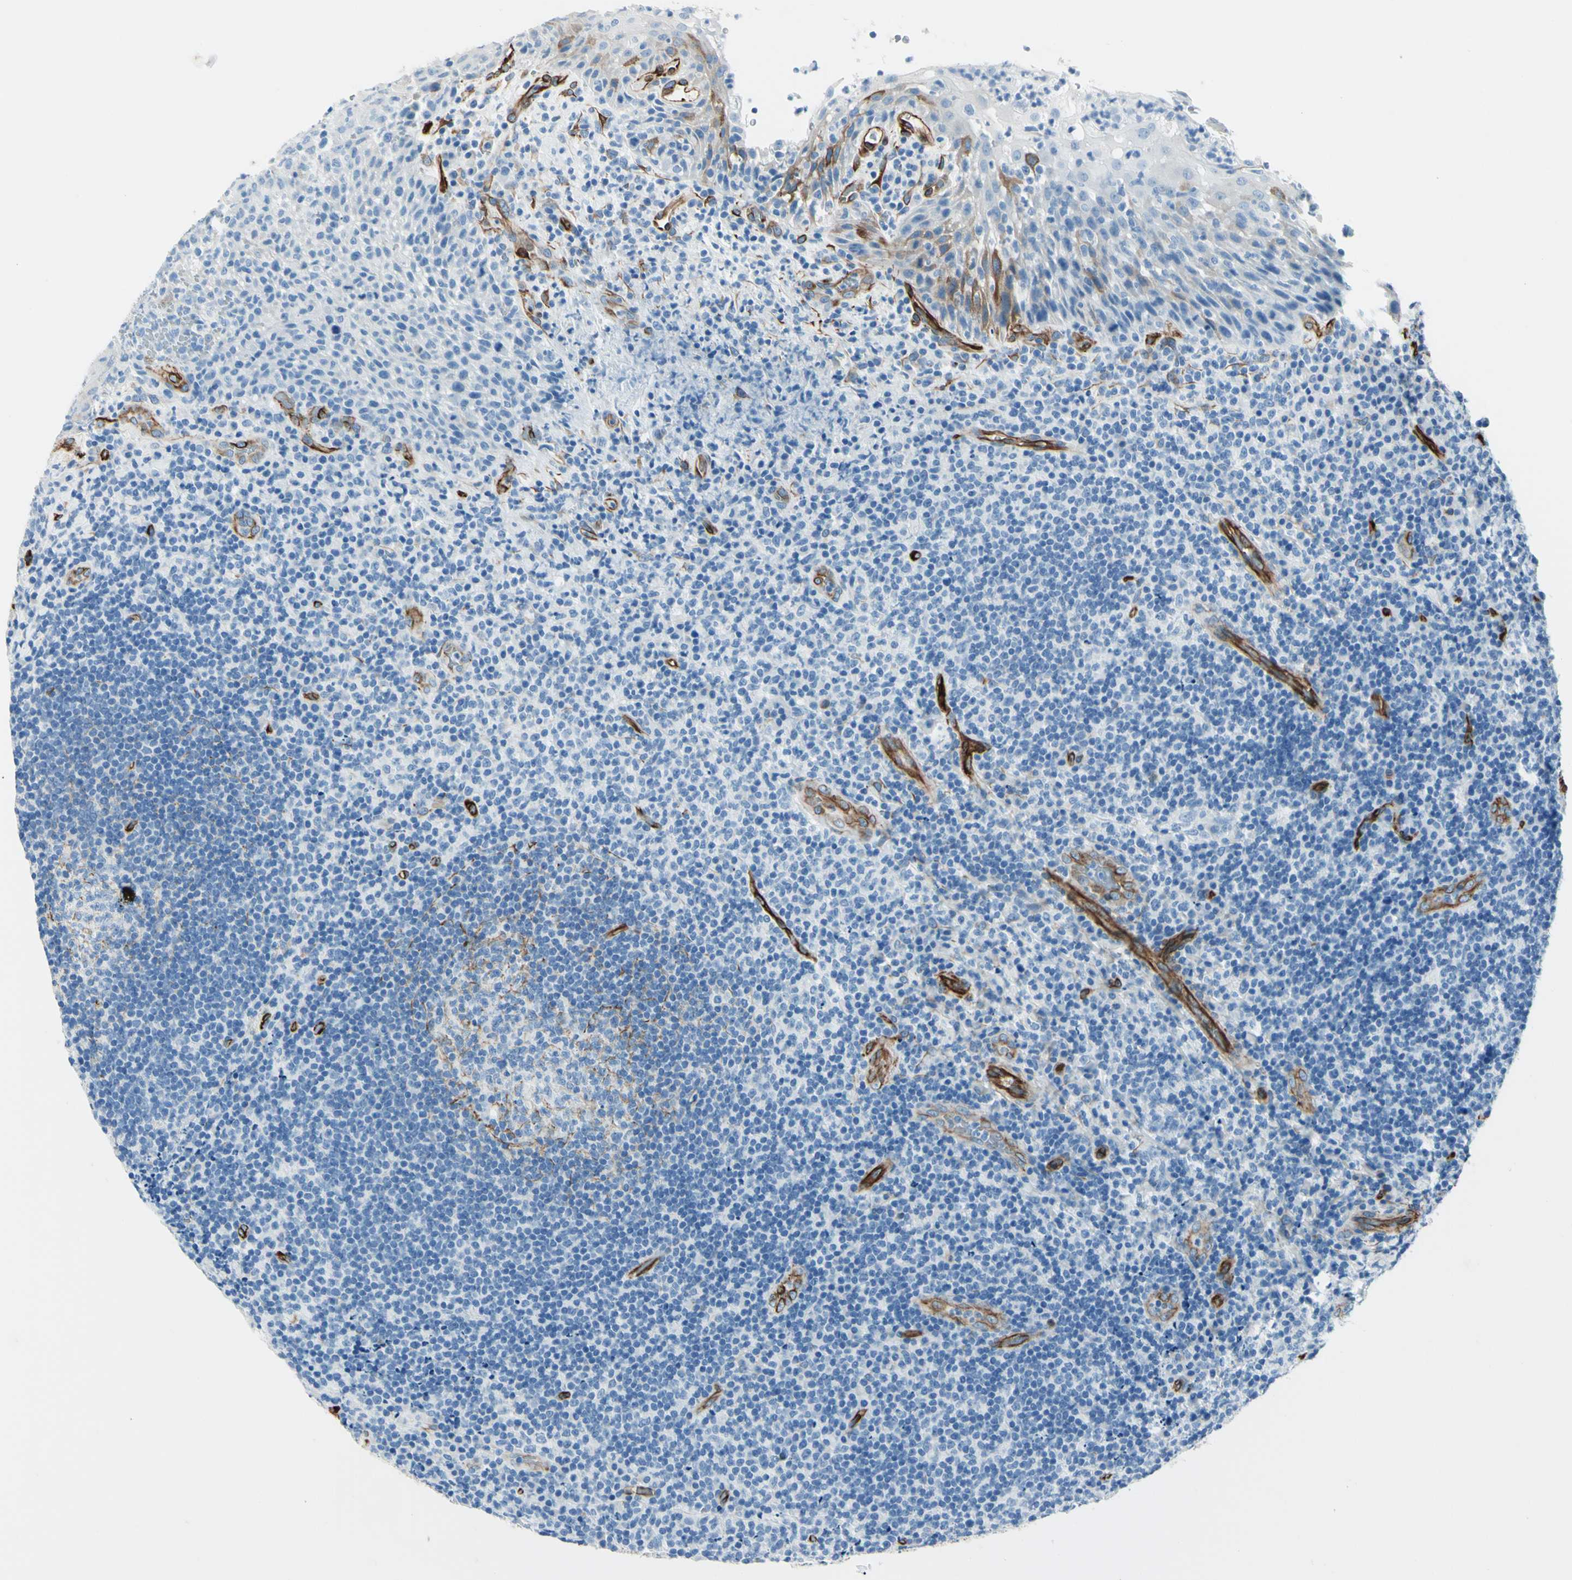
{"staining": {"intensity": "negative", "quantity": "none", "location": "none"}, "tissue": "lymphoma", "cell_type": "Tumor cells", "image_type": "cancer", "snomed": [{"axis": "morphology", "description": "Malignant lymphoma, non-Hodgkin's type, High grade"}, {"axis": "topography", "description": "Tonsil"}], "caption": "Immunohistochemistry (IHC) histopathology image of human high-grade malignant lymphoma, non-Hodgkin's type stained for a protein (brown), which exhibits no staining in tumor cells.", "gene": "PTH2R", "patient": {"sex": "female", "age": 36}}